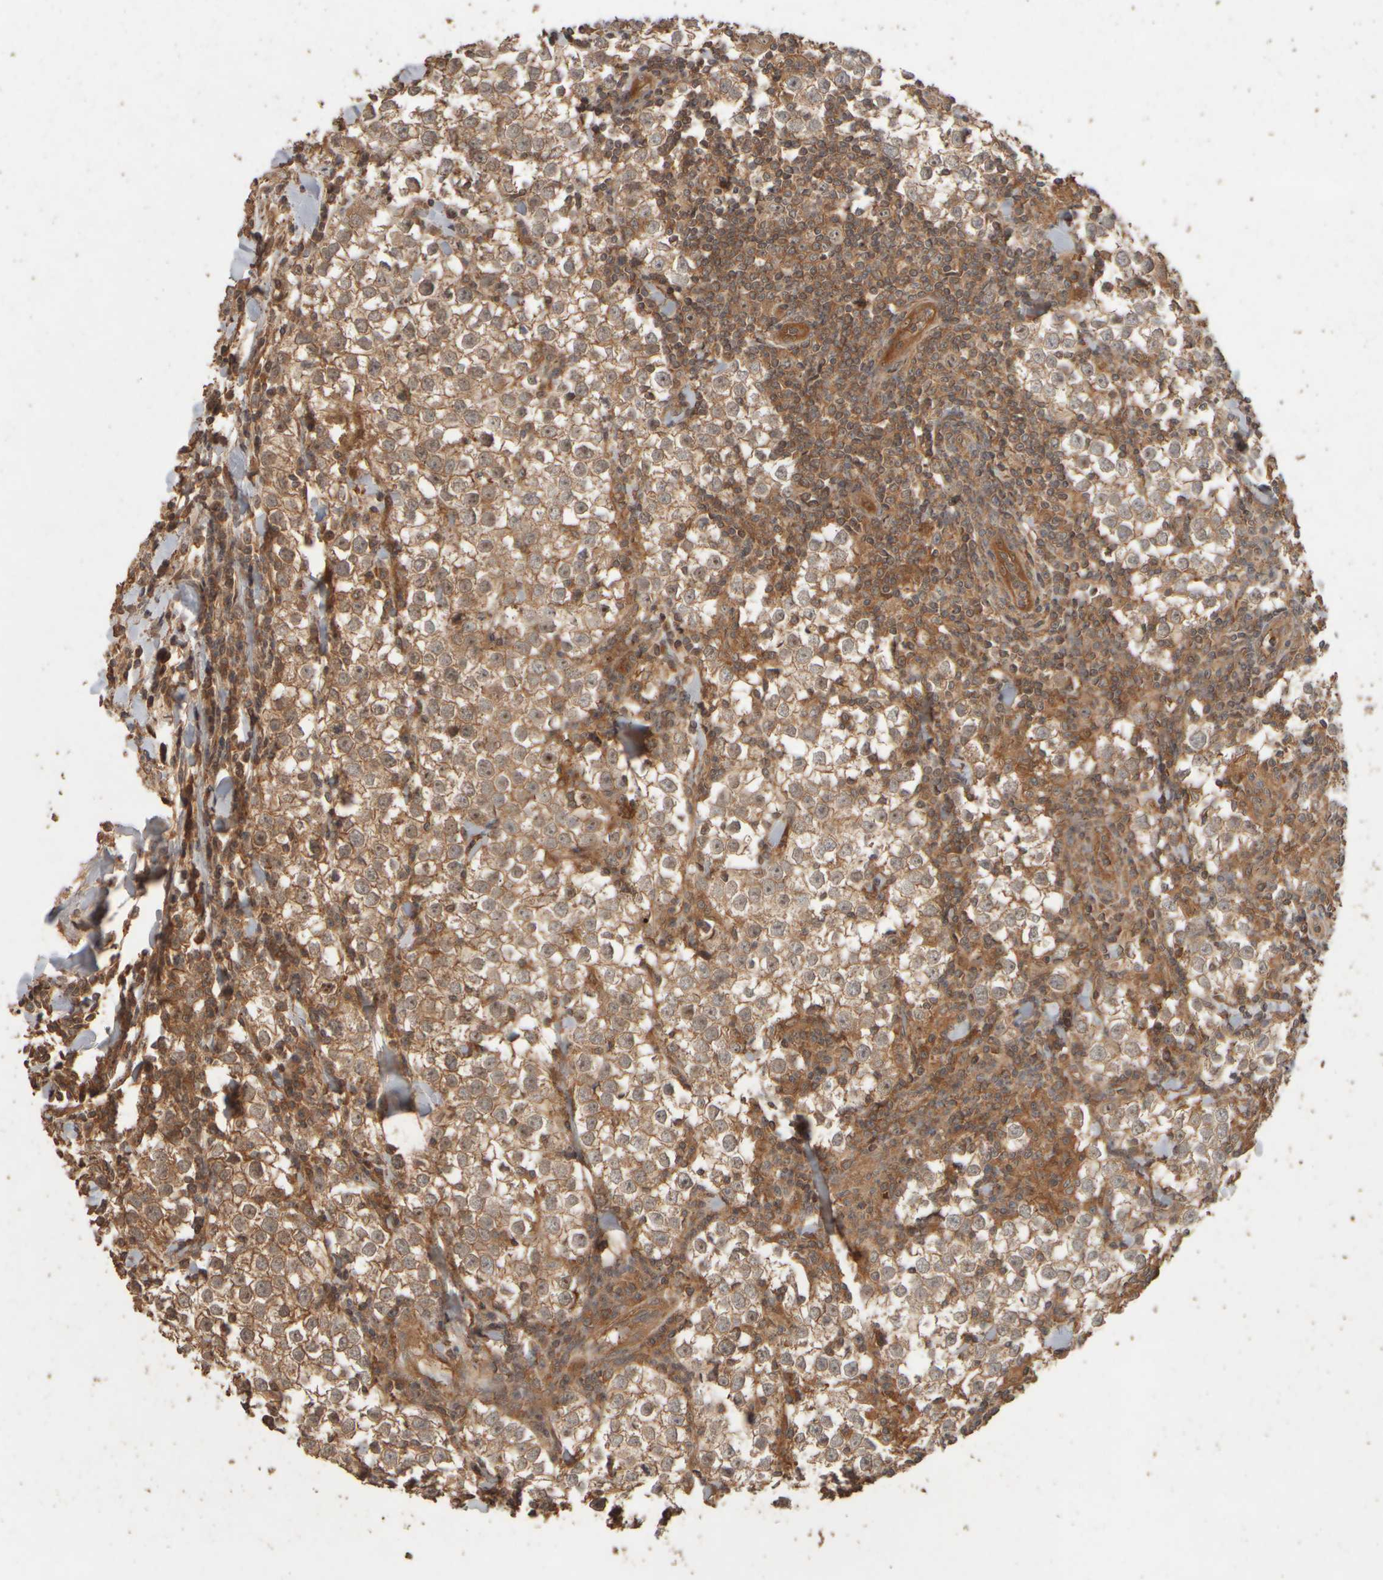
{"staining": {"intensity": "moderate", "quantity": ">75%", "location": "cytoplasmic/membranous,nuclear"}, "tissue": "testis cancer", "cell_type": "Tumor cells", "image_type": "cancer", "snomed": [{"axis": "morphology", "description": "Seminoma, NOS"}, {"axis": "morphology", "description": "Carcinoma, Embryonal, NOS"}, {"axis": "topography", "description": "Testis"}], "caption": "This is a histology image of immunohistochemistry staining of embryonal carcinoma (testis), which shows moderate expression in the cytoplasmic/membranous and nuclear of tumor cells.", "gene": "SPHK1", "patient": {"sex": "male", "age": 36}}